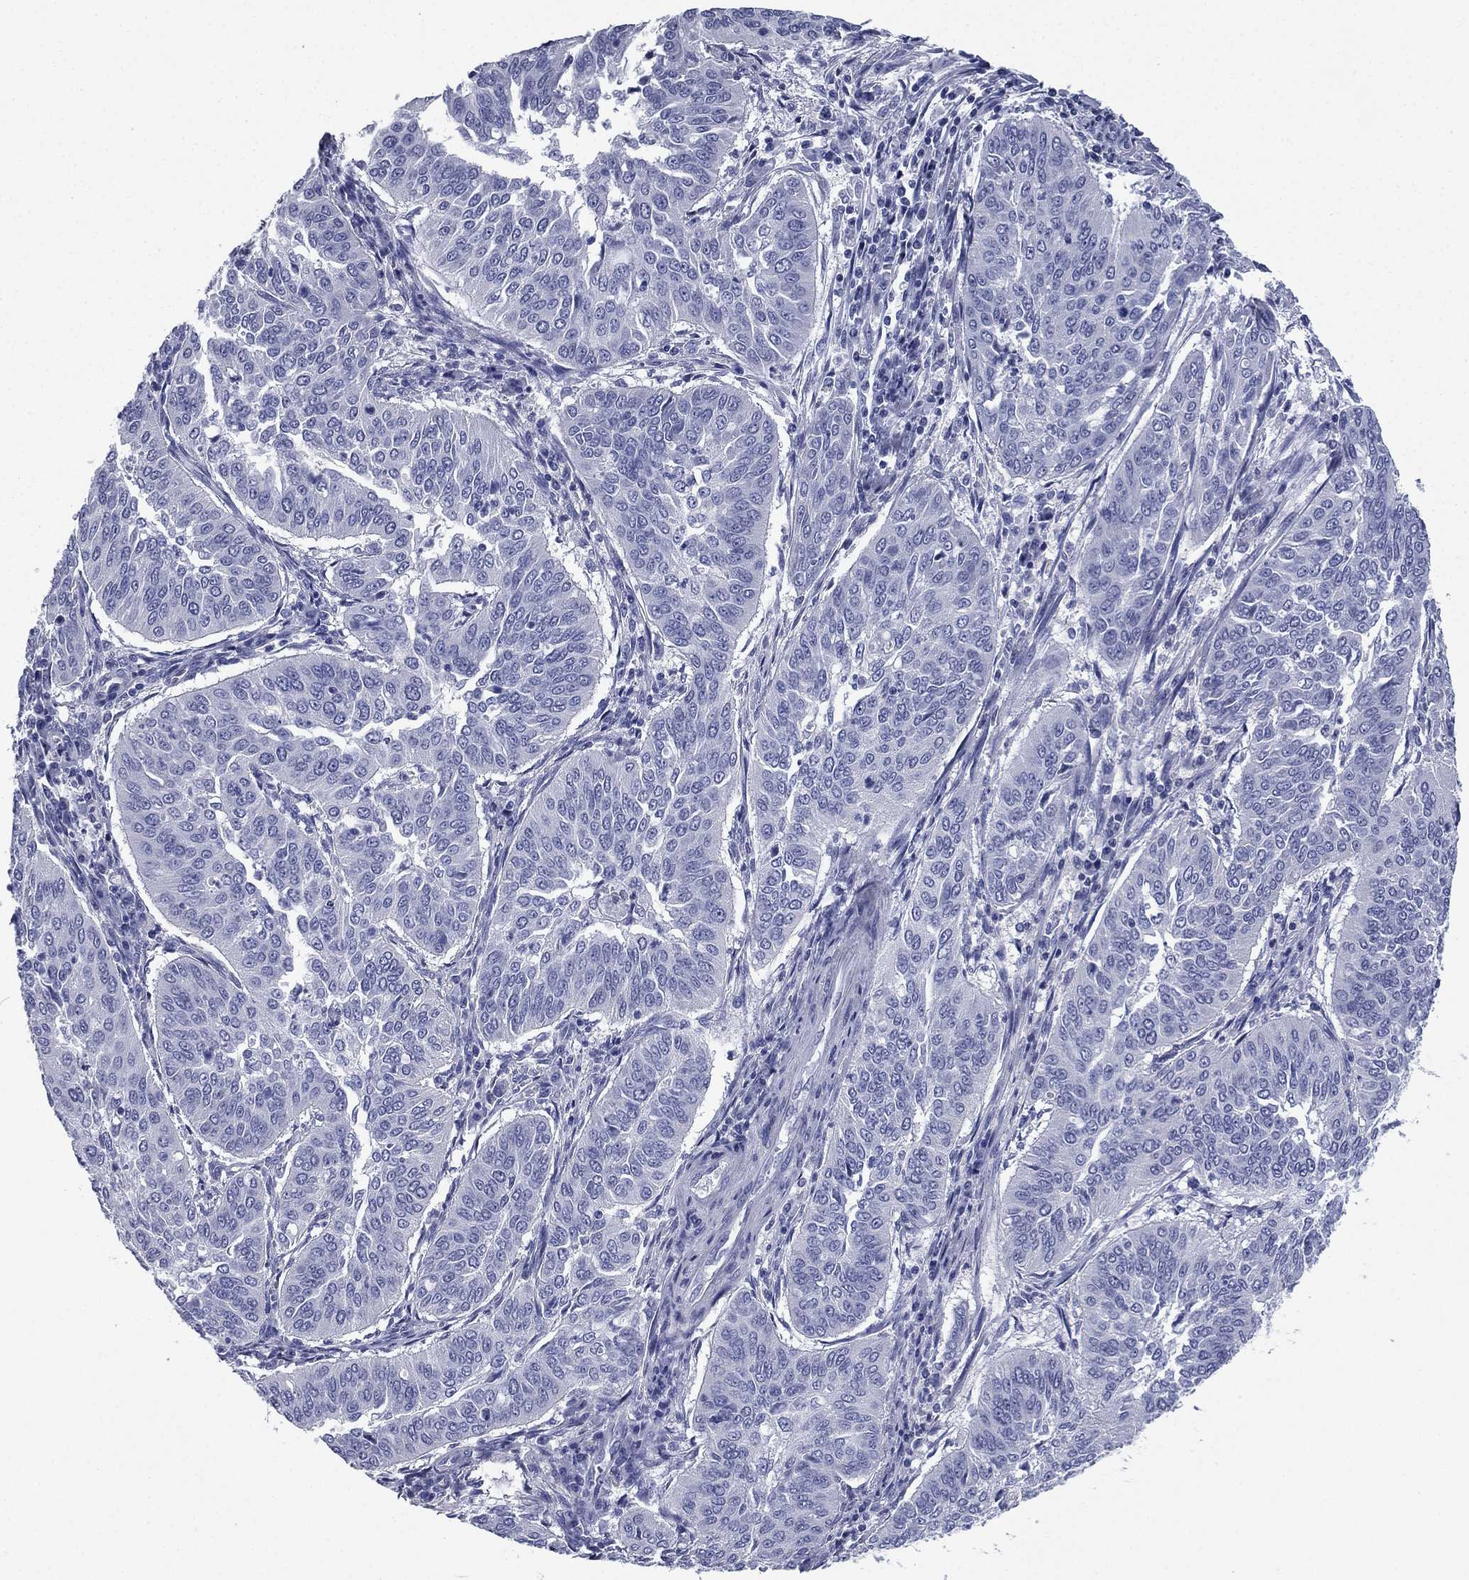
{"staining": {"intensity": "negative", "quantity": "none", "location": "none"}, "tissue": "cervical cancer", "cell_type": "Tumor cells", "image_type": "cancer", "snomed": [{"axis": "morphology", "description": "Normal tissue, NOS"}, {"axis": "morphology", "description": "Squamous cell carcinoma, NOS"}, {"axis": "topography", "description": "Cervix"}], "caption": "This is an immunohistochemistry photomicrograph of human cervical squamous cell carcinoma. There is no staining in tumor cells.", "gene": "FCER2", "patient": {"sex": "female", "age": 39}}